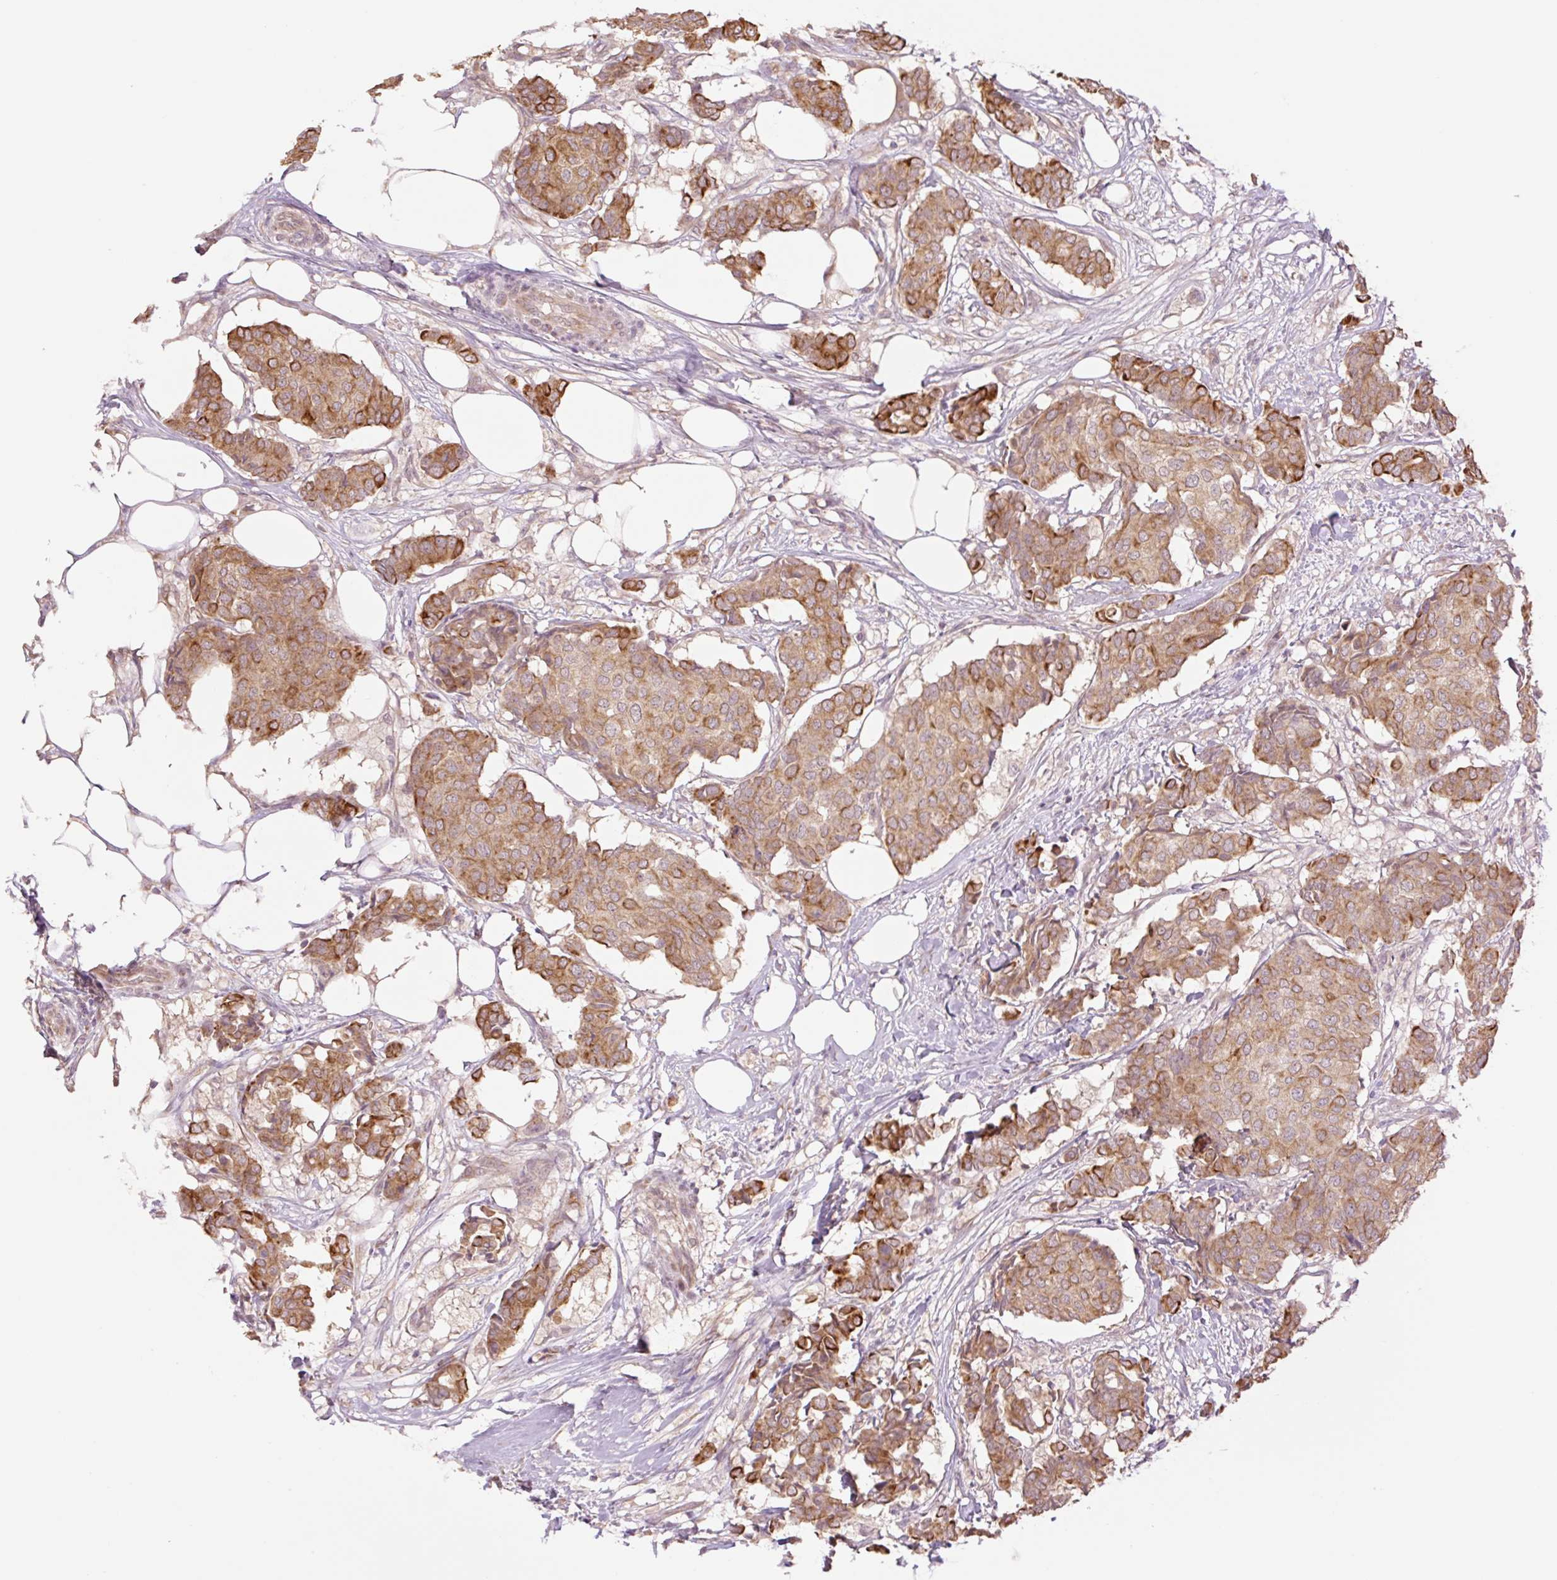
{"staining": {"intensity": "strong", "quantity": ">75%", "location": "cytoplasmic/membranous"}, "tissue": "breast cancer", "cell_type": "Tumor cells", "image_type": "cancer", "snomed": [{"axis": "morphology", "description": "Duct carcinoma"}, {"axis": "topography", "description": "Breast"}], "caption": "Strong cytoplasmic/membranous positivity is present in approximately >75% of tumor cells in breast cancer.", "gene": "YJU2B", "patient": {"sex": "female", "age": 75}}